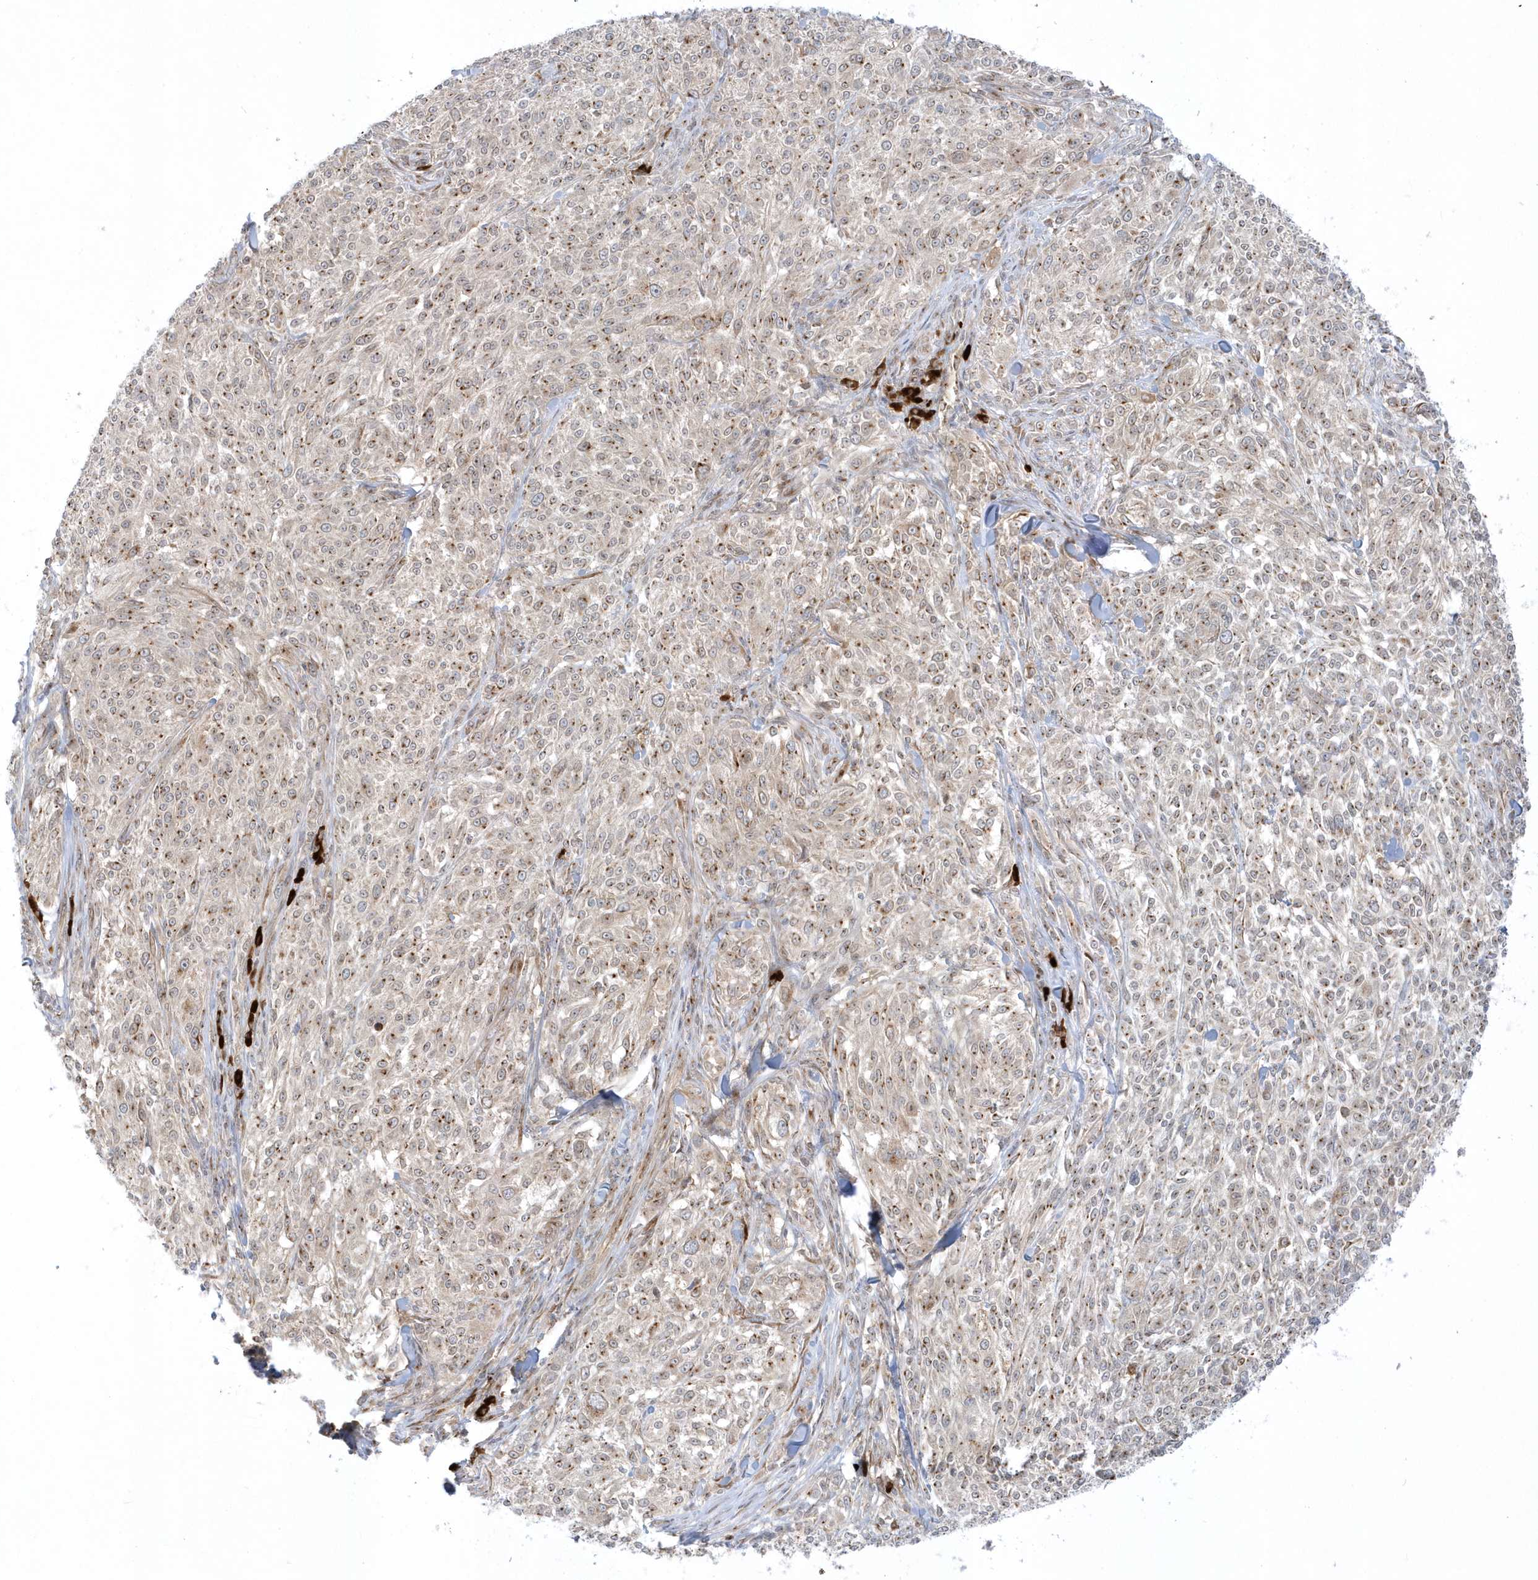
{"staining": {"intensity": "moderate", "quantity": ">75%", "location": "cytoplasmic/membranous"}, "tissue": "melanoma", "cell_type": "Tumor cells", "image_type": "cancer", "snomed": [{"axis": "morphology", "description": "Malignant melanoma, NOS"}, {"axis": "topography", "description": "Skin of trunk"}], "caption": "The micrograph exhibits staining of melanoma, revealing moderate cytoplasmic/membranous protein staining (brown color) within tumor cells.", "gene": "RPP40", "patient": {"sex": "male", "age": 71}}